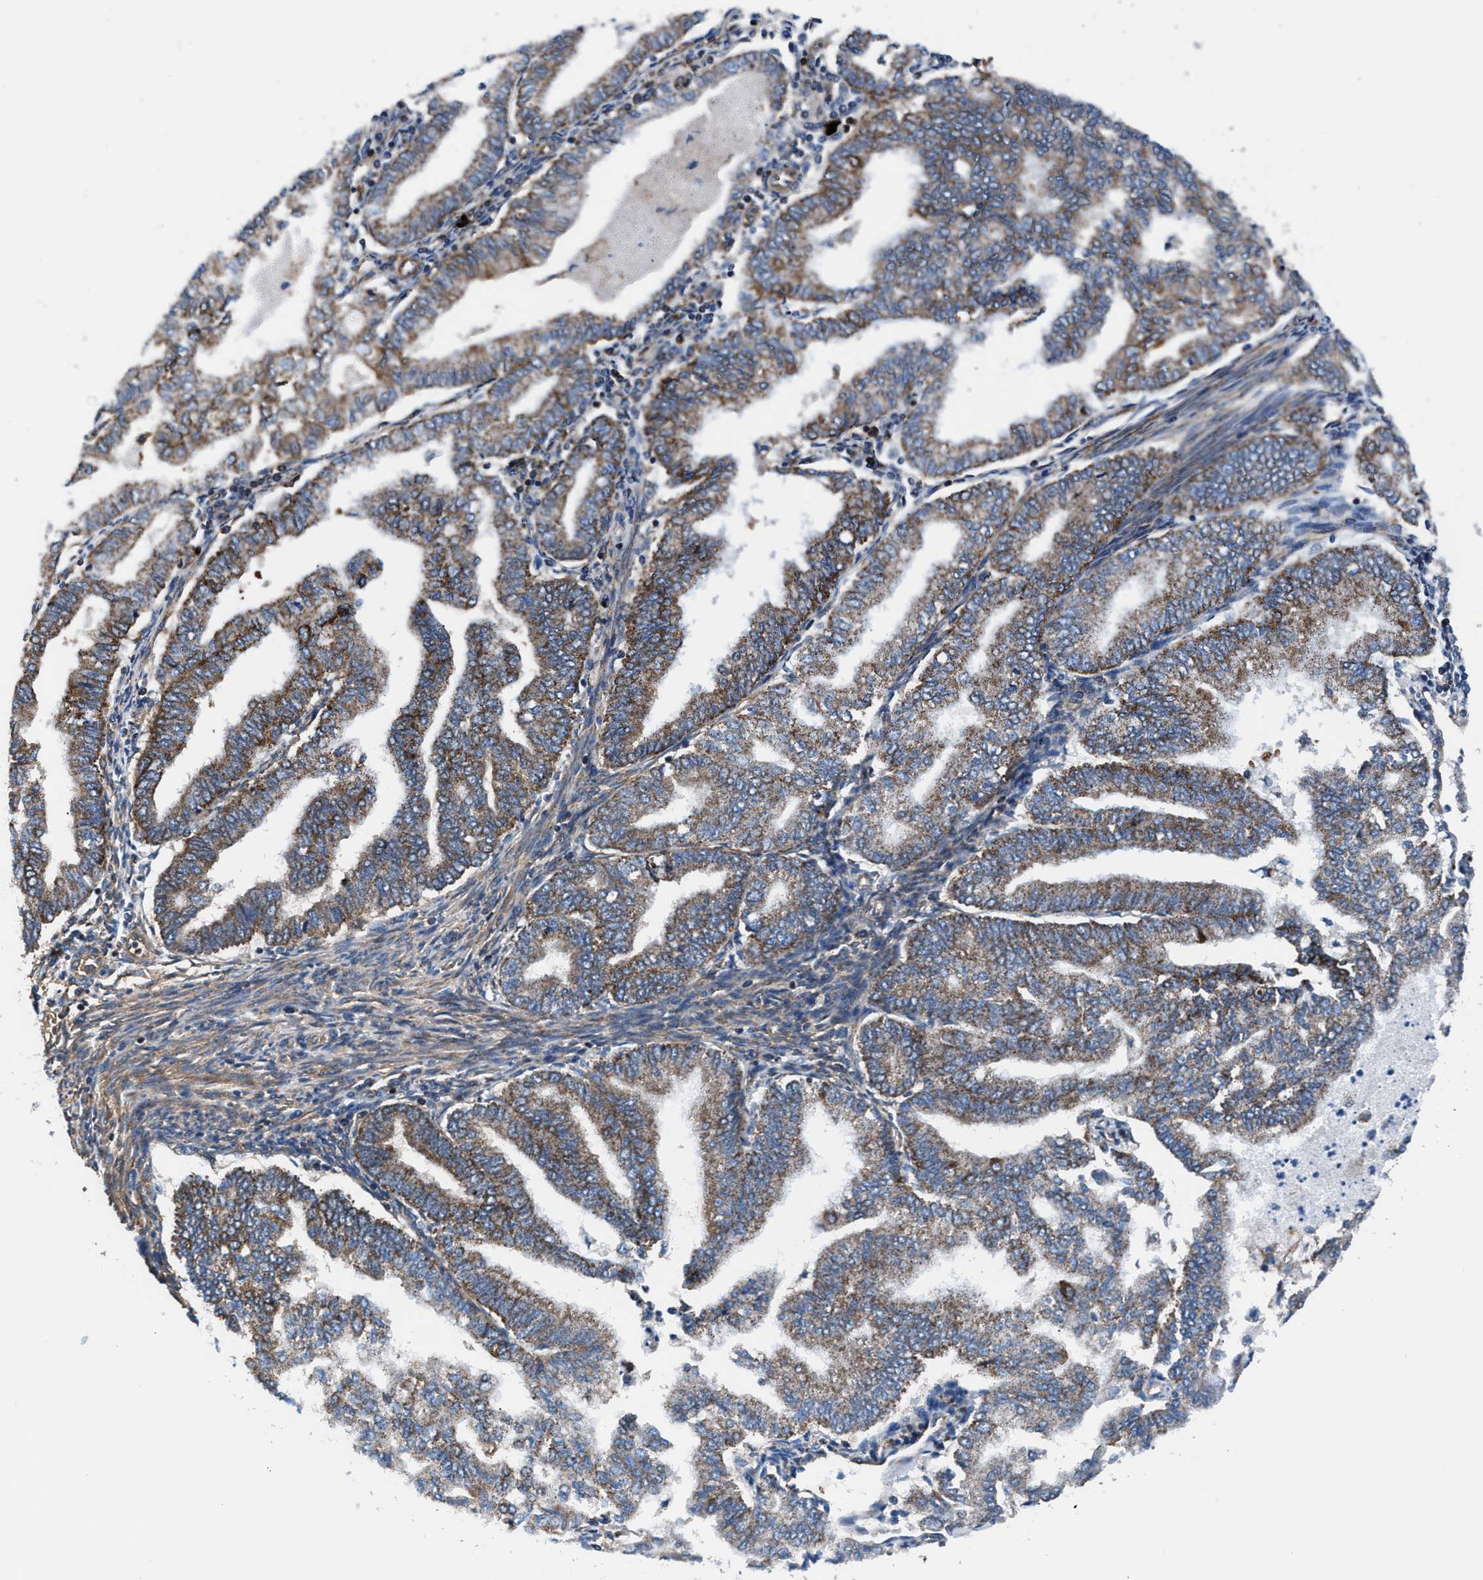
{"staining": {"intensity": "moderate", "quantity": ">75%", "location": "cytoplasmic/membranous"}, "tissue": "endometrial cancer", "cell_type": "Tumor cells", "image_type": "cancer", "snomed": [{"axis": "morphology", "description": "Polyp, NOS"}, {"axis": "morphology", "description": "Adenocarcinoma, NOS"}, {"axis": "morphology", "description": "Adenoma, NOS"}, {"axis": "topography", "description": "Endometrium"}], "caption": "Immunohistochemistry staining of endometrial polyp, which exhibits medium levels of moderate cytoplasmic/membranous expression in approximately >75% of tumor cells indicating moderate cytoplasmic/membranous protein staining. The staining was performed using DAB (brown) for protein detection and nuclei were counterstained in hematoxylin (blue).", "gene": "NKTR", "patient": {"sex": "female", "age": 79}}